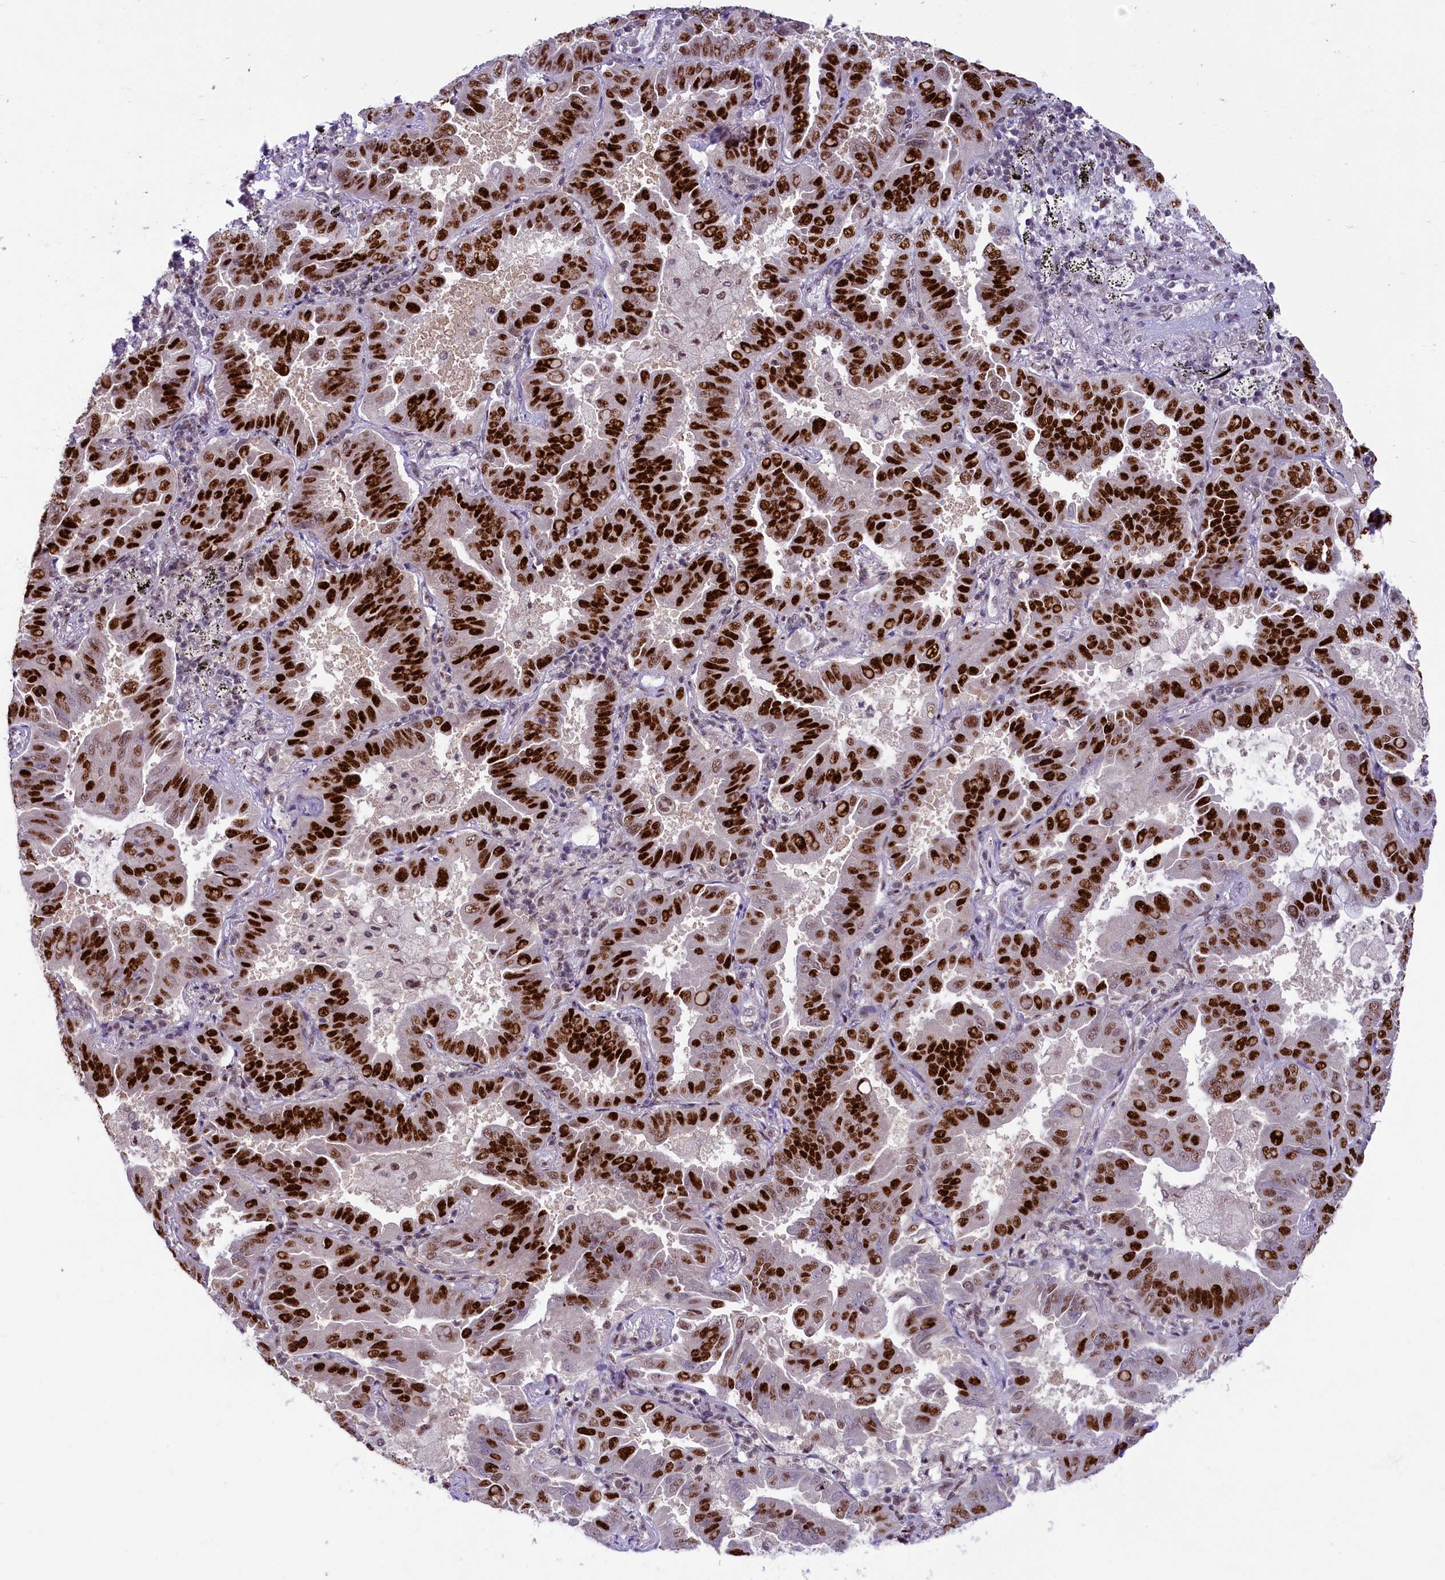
{"staining": {"intensity": "strong", "quantity": ">75%", "location": "nuclear"}, "tissue": "lung cancer", "cell_type": "Tumor cells", "image_type": "cancer", "snomed": [{"axis": "morphology", "description": "Adenocarcinoma, NOS"}, {"axis": "topography", "description": "Lung"}], "caption": "A brown stain shows strong nuclear positivity of a protein in lung cancer tumor cells.", "gene": "ANKS3", "patient": {"sex": "male", "age": 64}}